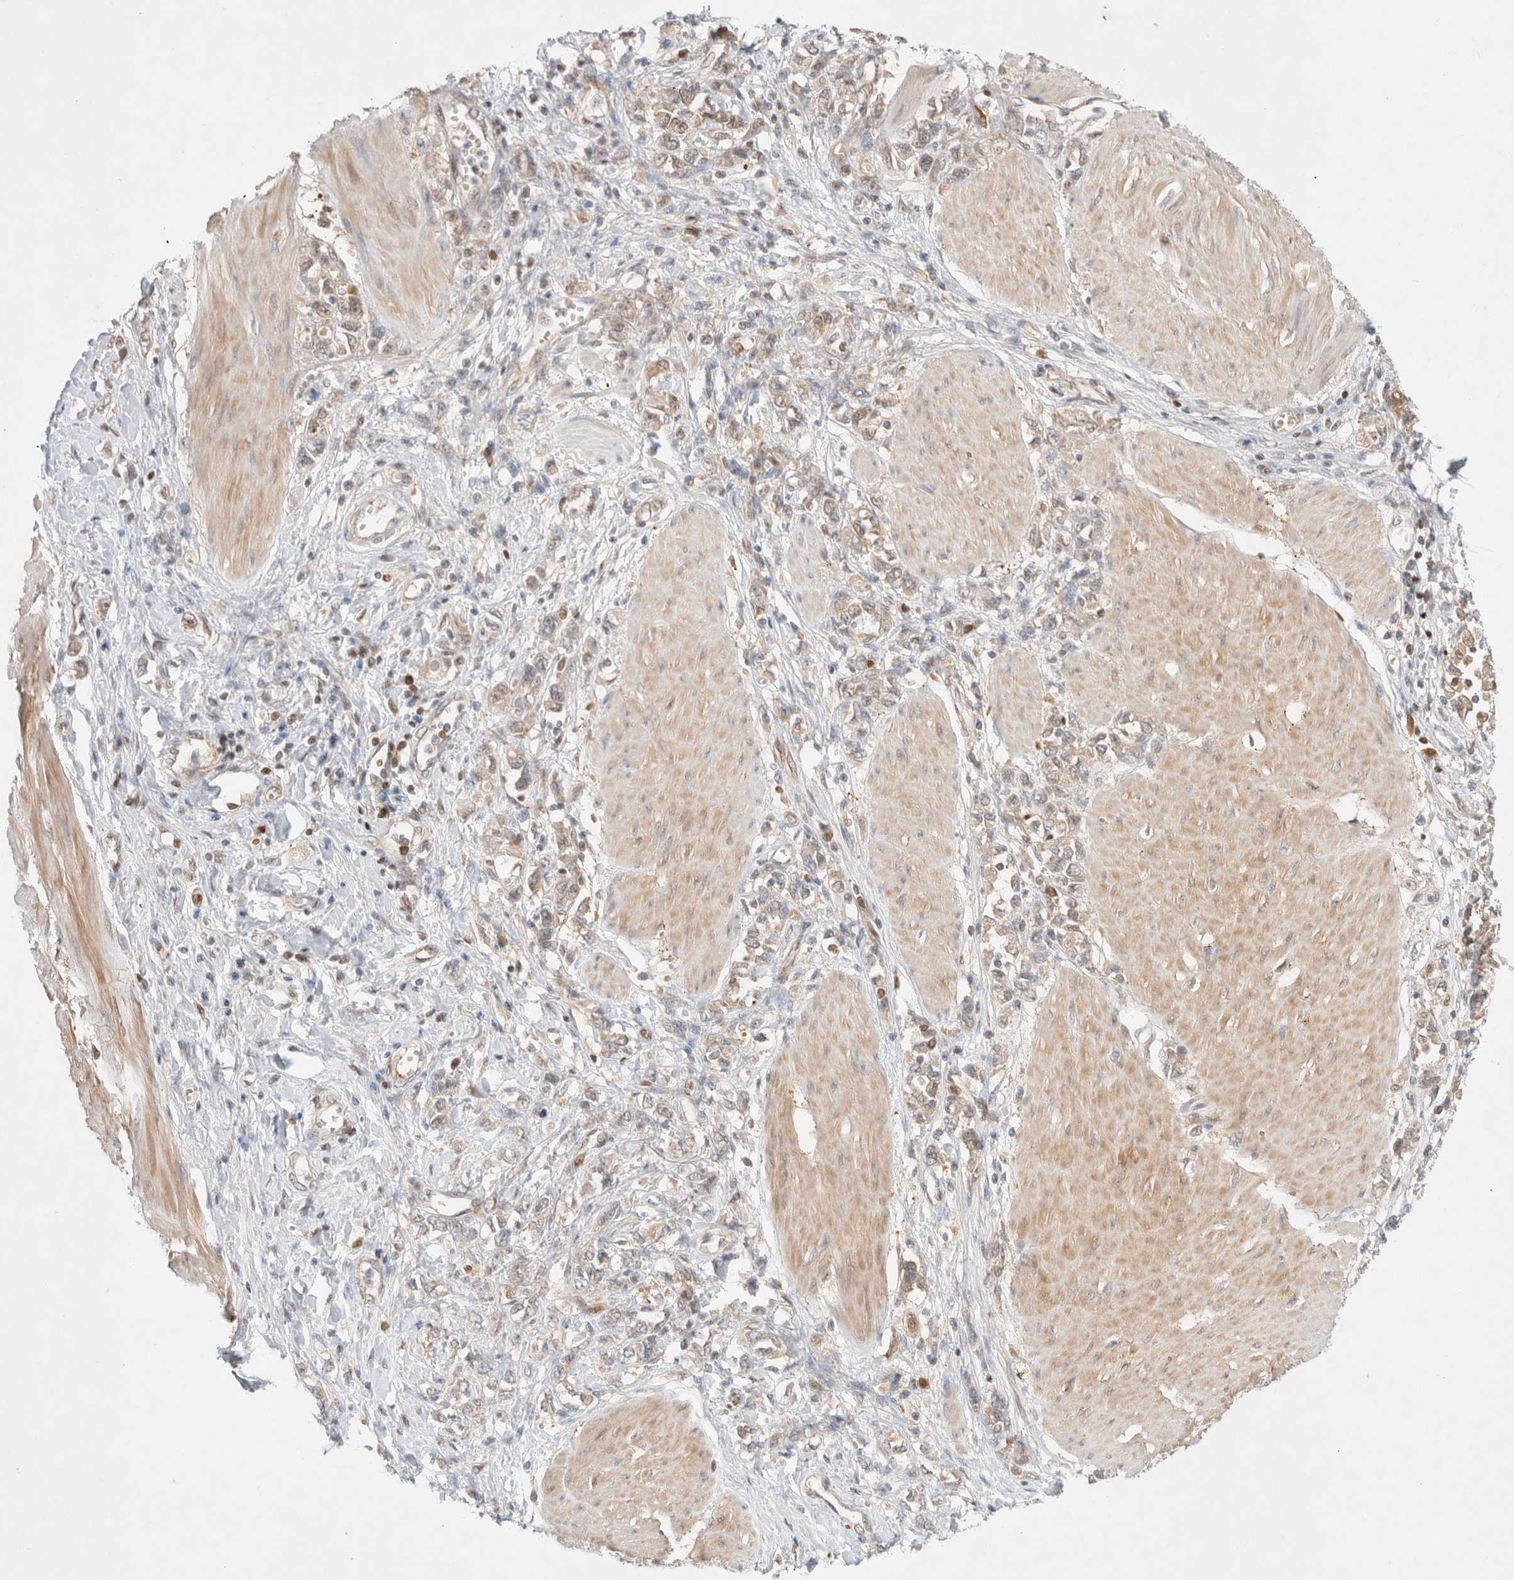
{"staining": {"intensity": "weak", "quantity": "25%-75%", "location": "cytoplasmic/membranous"}, "tissue": "stomach cancer", "cell_type": "Tumor cells", "image_type": "cancer", "snomed": [{"axis": "morphology", "description": "Adenocarcinoma, NOS"}, {"axis": "topography", "description": "Stomach"}], "caption": "Immunohistochemistry (DAB (3,3'-diaminobenzidine)) staining of human adenocarcinoma (stomach) shows weak cytoplasmic/membranous protein positivity in about 25%-75% of tumor cells. Nuclei are stained in blue.", "gene": "STARD10", "patient": {"sex": "female", "age": 76}}